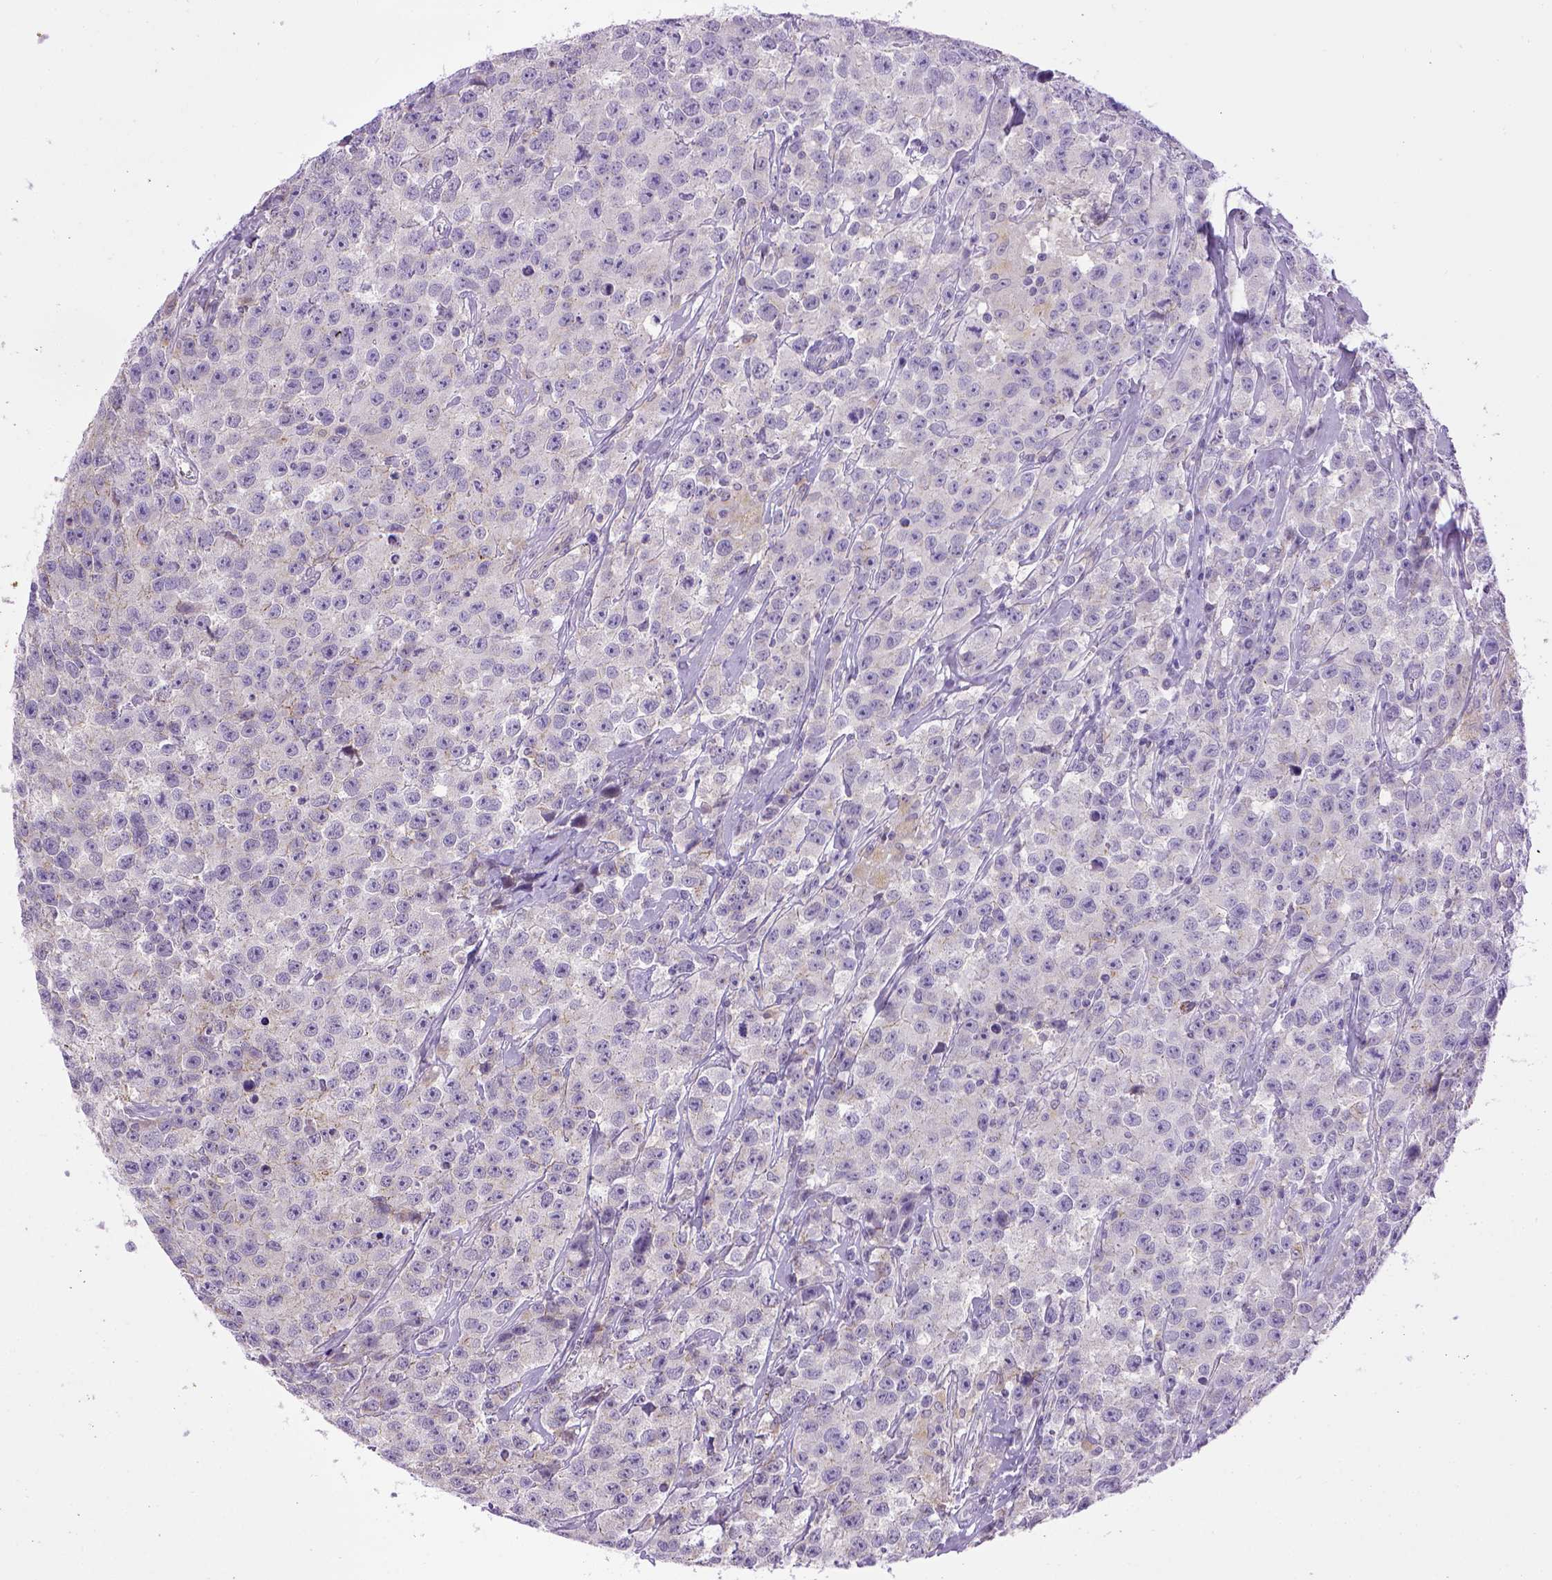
{"staining": {"intensity": "negative", "quantity": "none", "location": "none"}, "tissue": "testis cancer", "cell_type": "Tumor cells", "image_type": "cancer", "snomed": [{"axis": "morphology", "description": "Seminoma, NOS"}, {"axis": "topography", "description": "Testis"}], "caption": "Immunohistochemistry photomicrograph of neoplastic tissue: human testis cancer (seminoma) stained with DAB (3,3'-diaminobenzidine) demonstrates no significant protein expression in tumor cells.", "gene": "CDH1", "patient": {"sex": "male", "age": 59}}